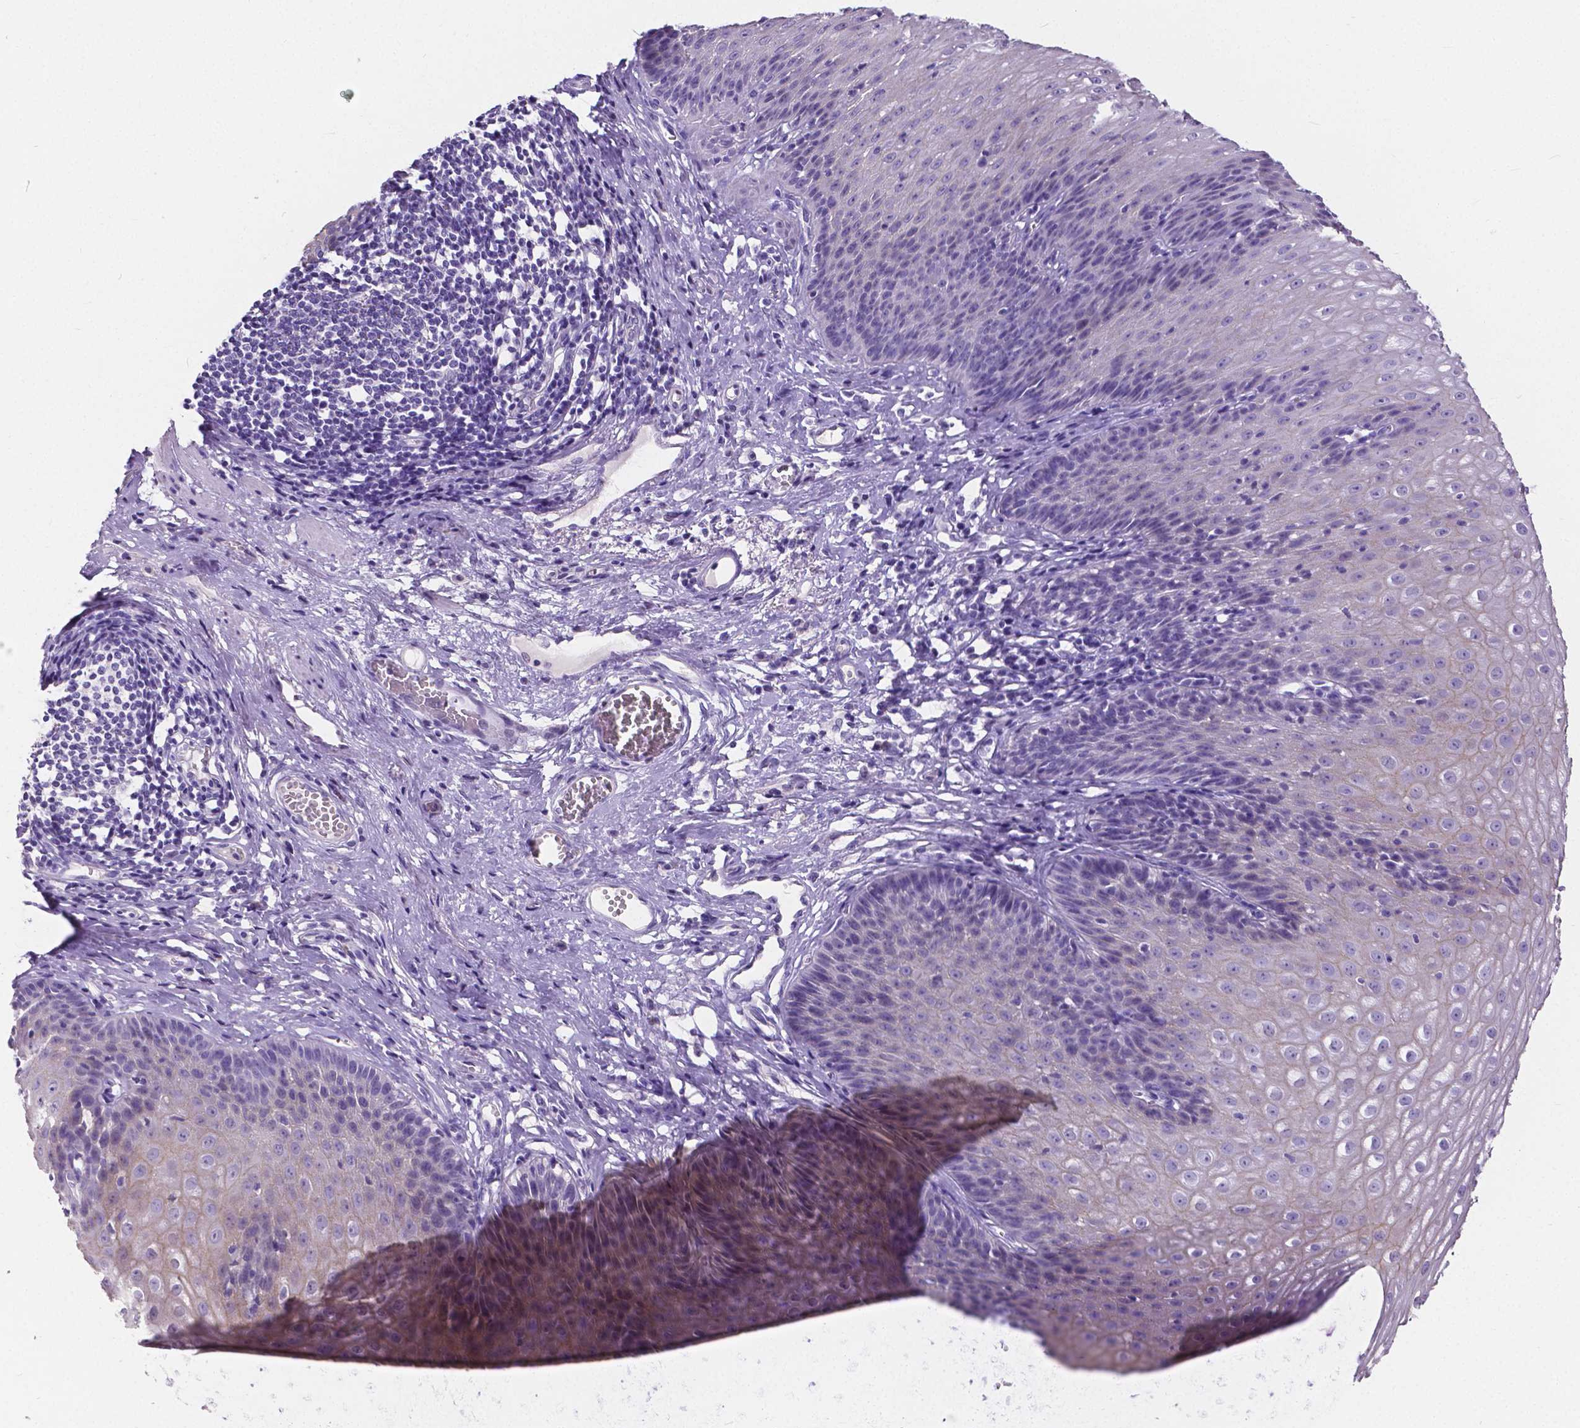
{"staining": {"intensity": "weak", "quantity": ">75%", "location": "cytoplasmic/membranous"}, "tissue": "esophagus", "cell_type": "Squamous epithelial cells", "image_type": "normal", "snomed": [{"axis": "morphology", "description": "Normal tissue, NOS"}, {"axis": "topography", "description": "Esophagus"}], "caption": "Squamous epithelial cells reveal low levels of weak cytoplasmic/membranous staining in approximately >75% of cells in benign human esophagus.", "gene": "OCLN", "patient": {"sex": "male", "age": 72}}